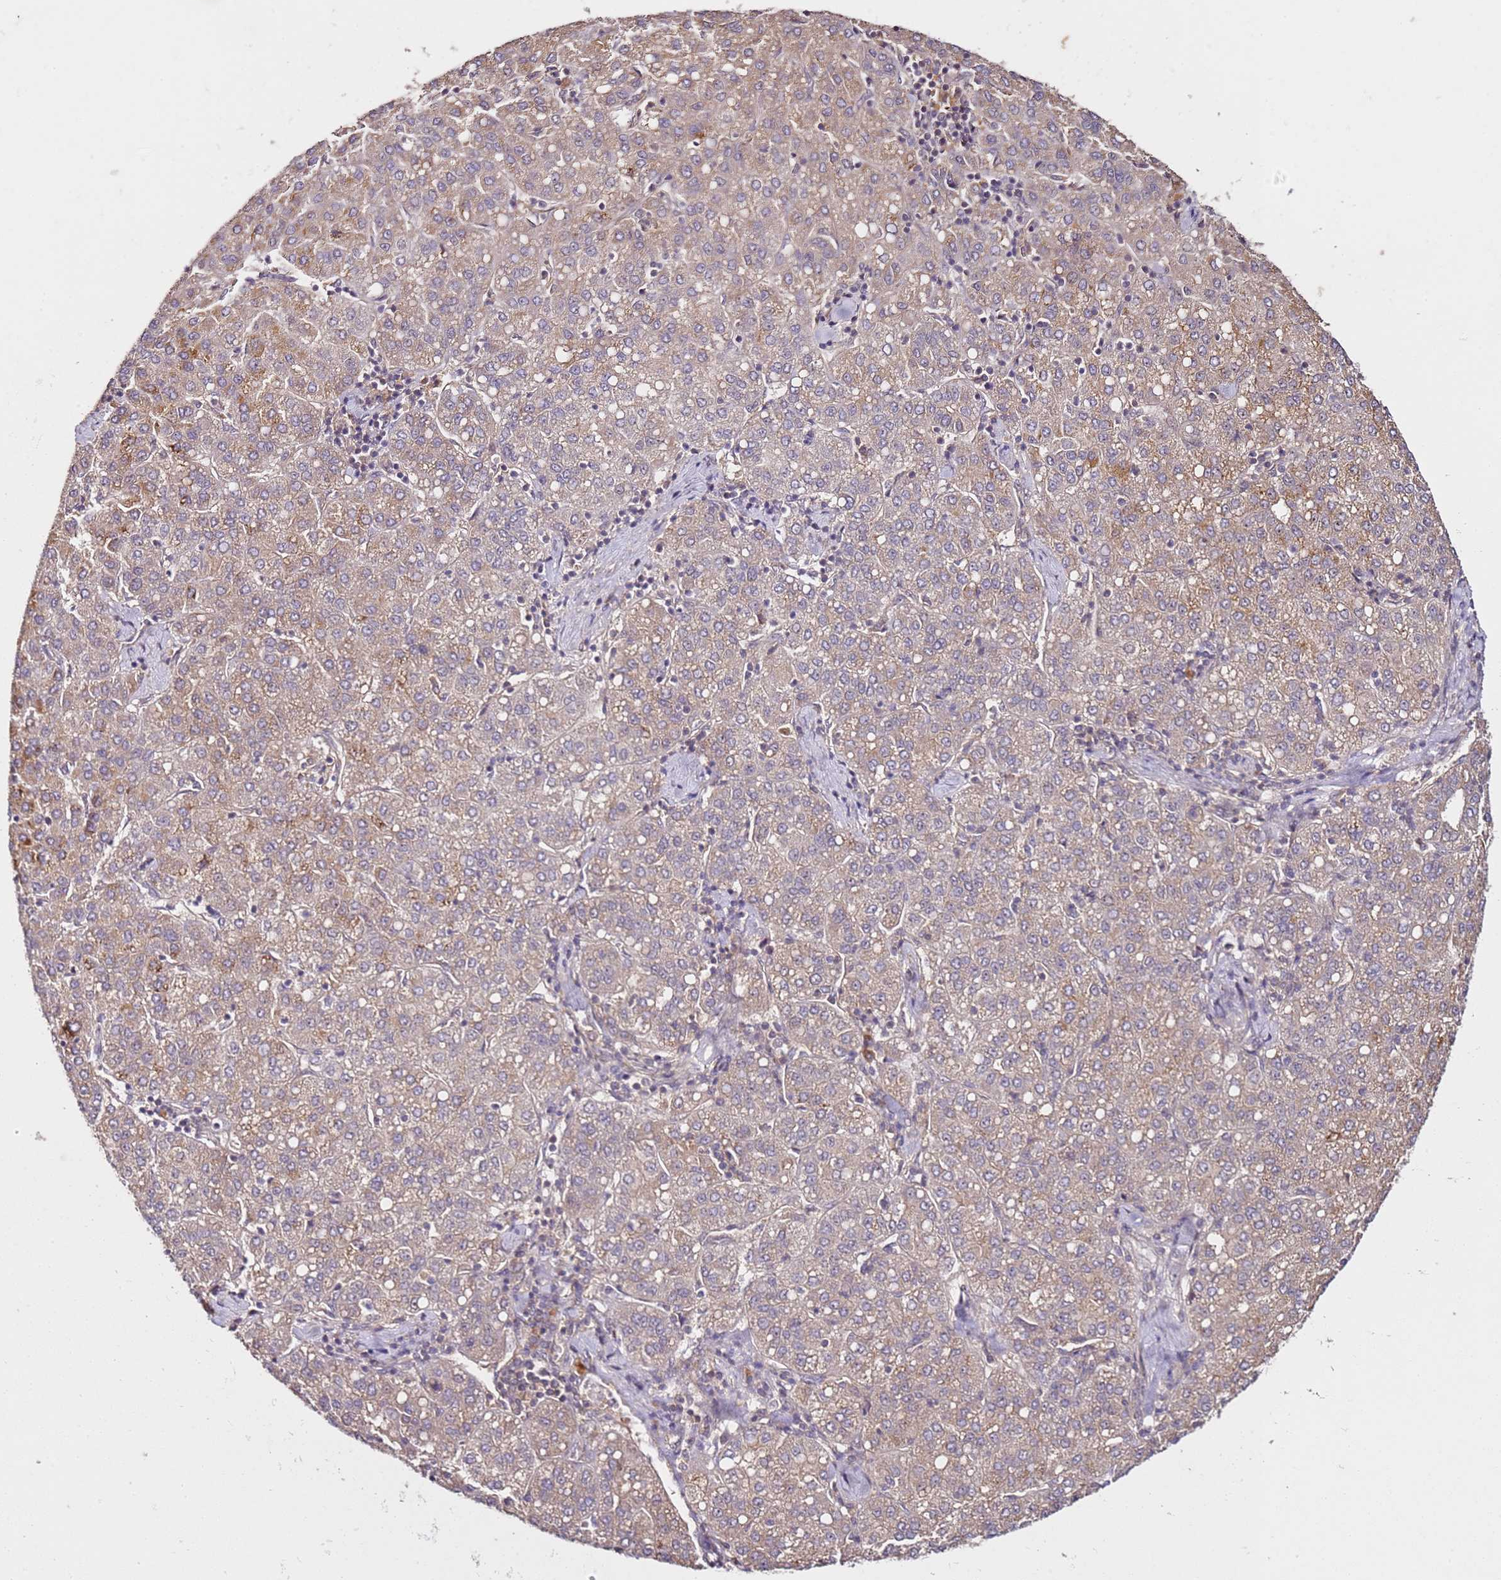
{"staining": {"intensity": "moderate", "quantity": ">75%", "location": "cytoplasmic/membranous"}, "tissue": "liver cancer", "cell_type": "Tumor cells", "image_type": "cancer", "snomed": [{"axis": "morphology", "description": "Carcinoma, Hepatocellular, NOS"}, {"axis": "topography", "description": "Liver"}], "caption": "Protein analysis of liver cancer (hepatocellular carcinoma) tissue shows moderate cytoplasmic/membranous positivity in approximately >75% of tumor cells.", "gene": "DDX27", "patient": {"sex": "male", "age": 65}}